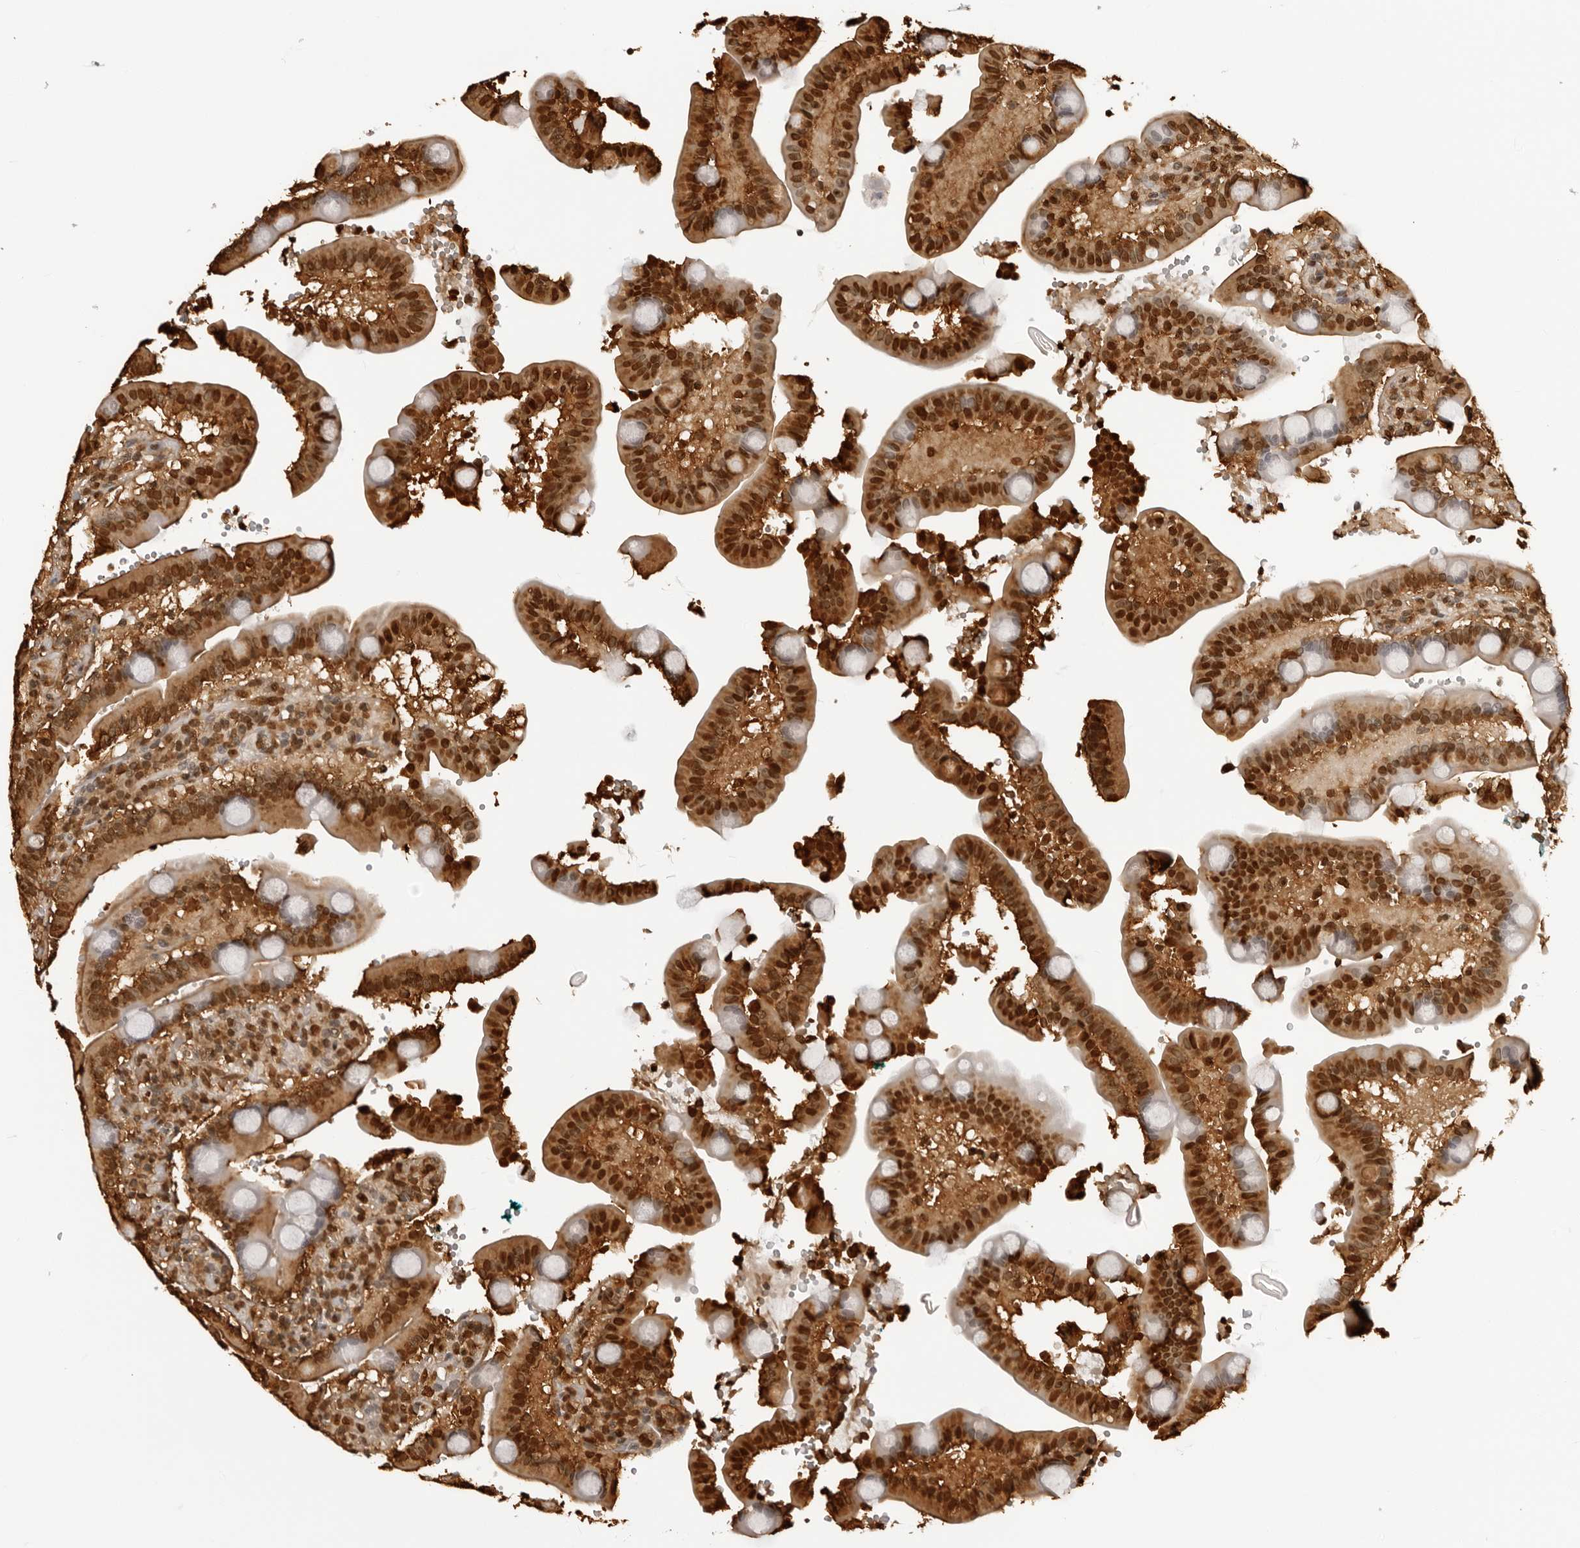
{"staining": {"intensity": "strong", "quantity": ">75%", "location": "cytoplasmic/membranous,nuclear"}, "tissue": "duodenum", "cell_type": "Glandular cells", "image_type": "normal", "snomed": [{"axis": "morphology", "description": "Normal tissue, NOS"}, {"axis": "topography", "description": "Small intestine, NOS"}], "caption": "Glandular cells display high levels of strong cytoplasmic/membranous,nuclear expression in approximately >75% of cells in benign duodenum. The protein of interest is shown in brown color, while the nuclei are stained blue.", "gene": "ZFP91", "patient": {"sex": "female", "age": 71}}